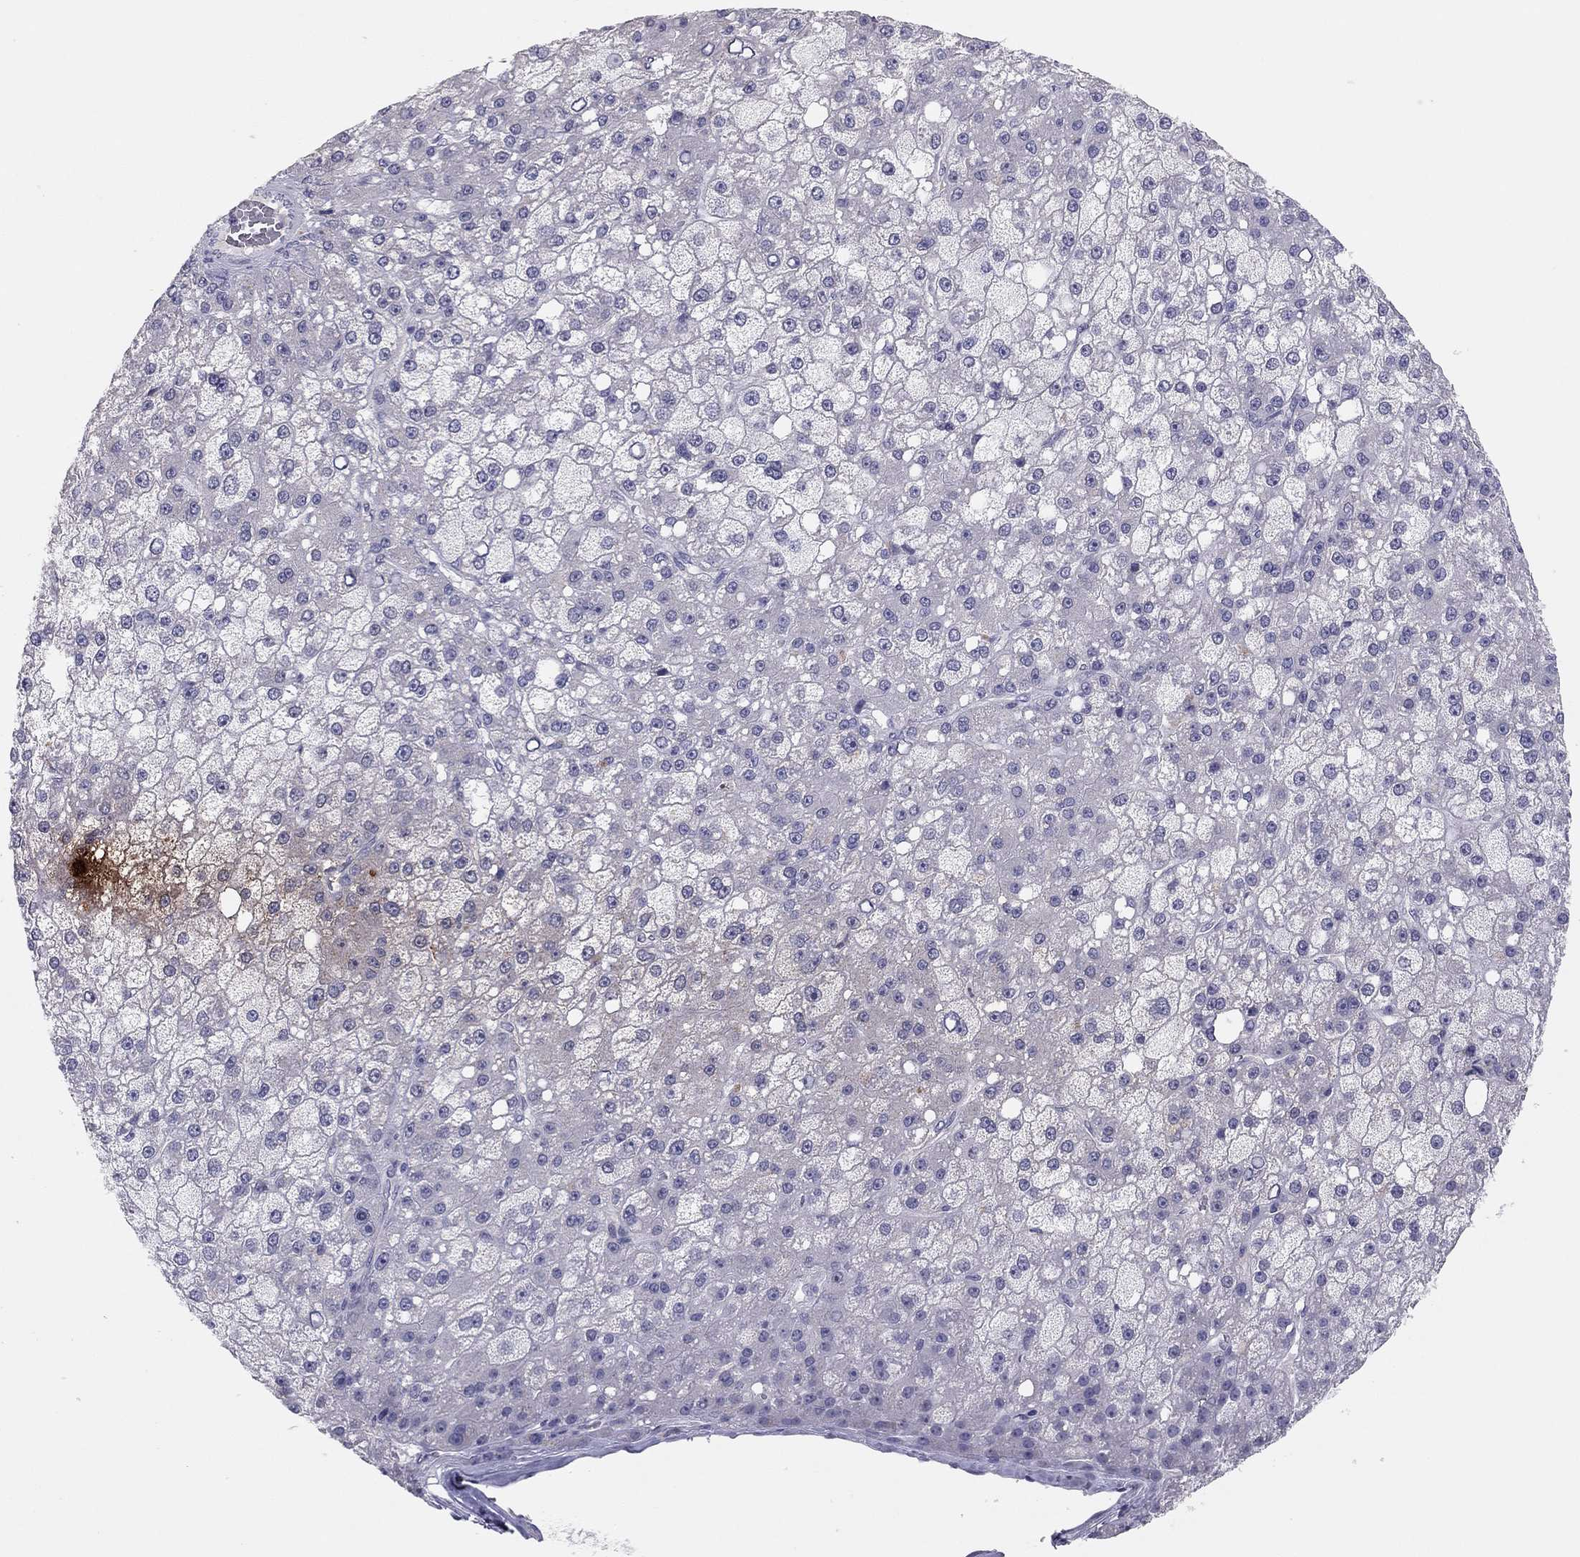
{"staining": {"intensity": "negative", "quantity": "none", "location": "none"}, "tissue": "liver cancer", "cell_type": "Tumor cells", "image_type": "cancer", "snomed": [{"axis": "morphology", "description": "Carcinoma, Hepatocellular, NOS"}, {"axis": "topography", "description": "Liver"}], "caption": "IHC micrograph of human liver hepatocellular carcinoma stained for a protein (brown), which displays no expression in tumor cells.", "gene": "ADORA2A", "patient": {"sex": "male", "age": 67}}